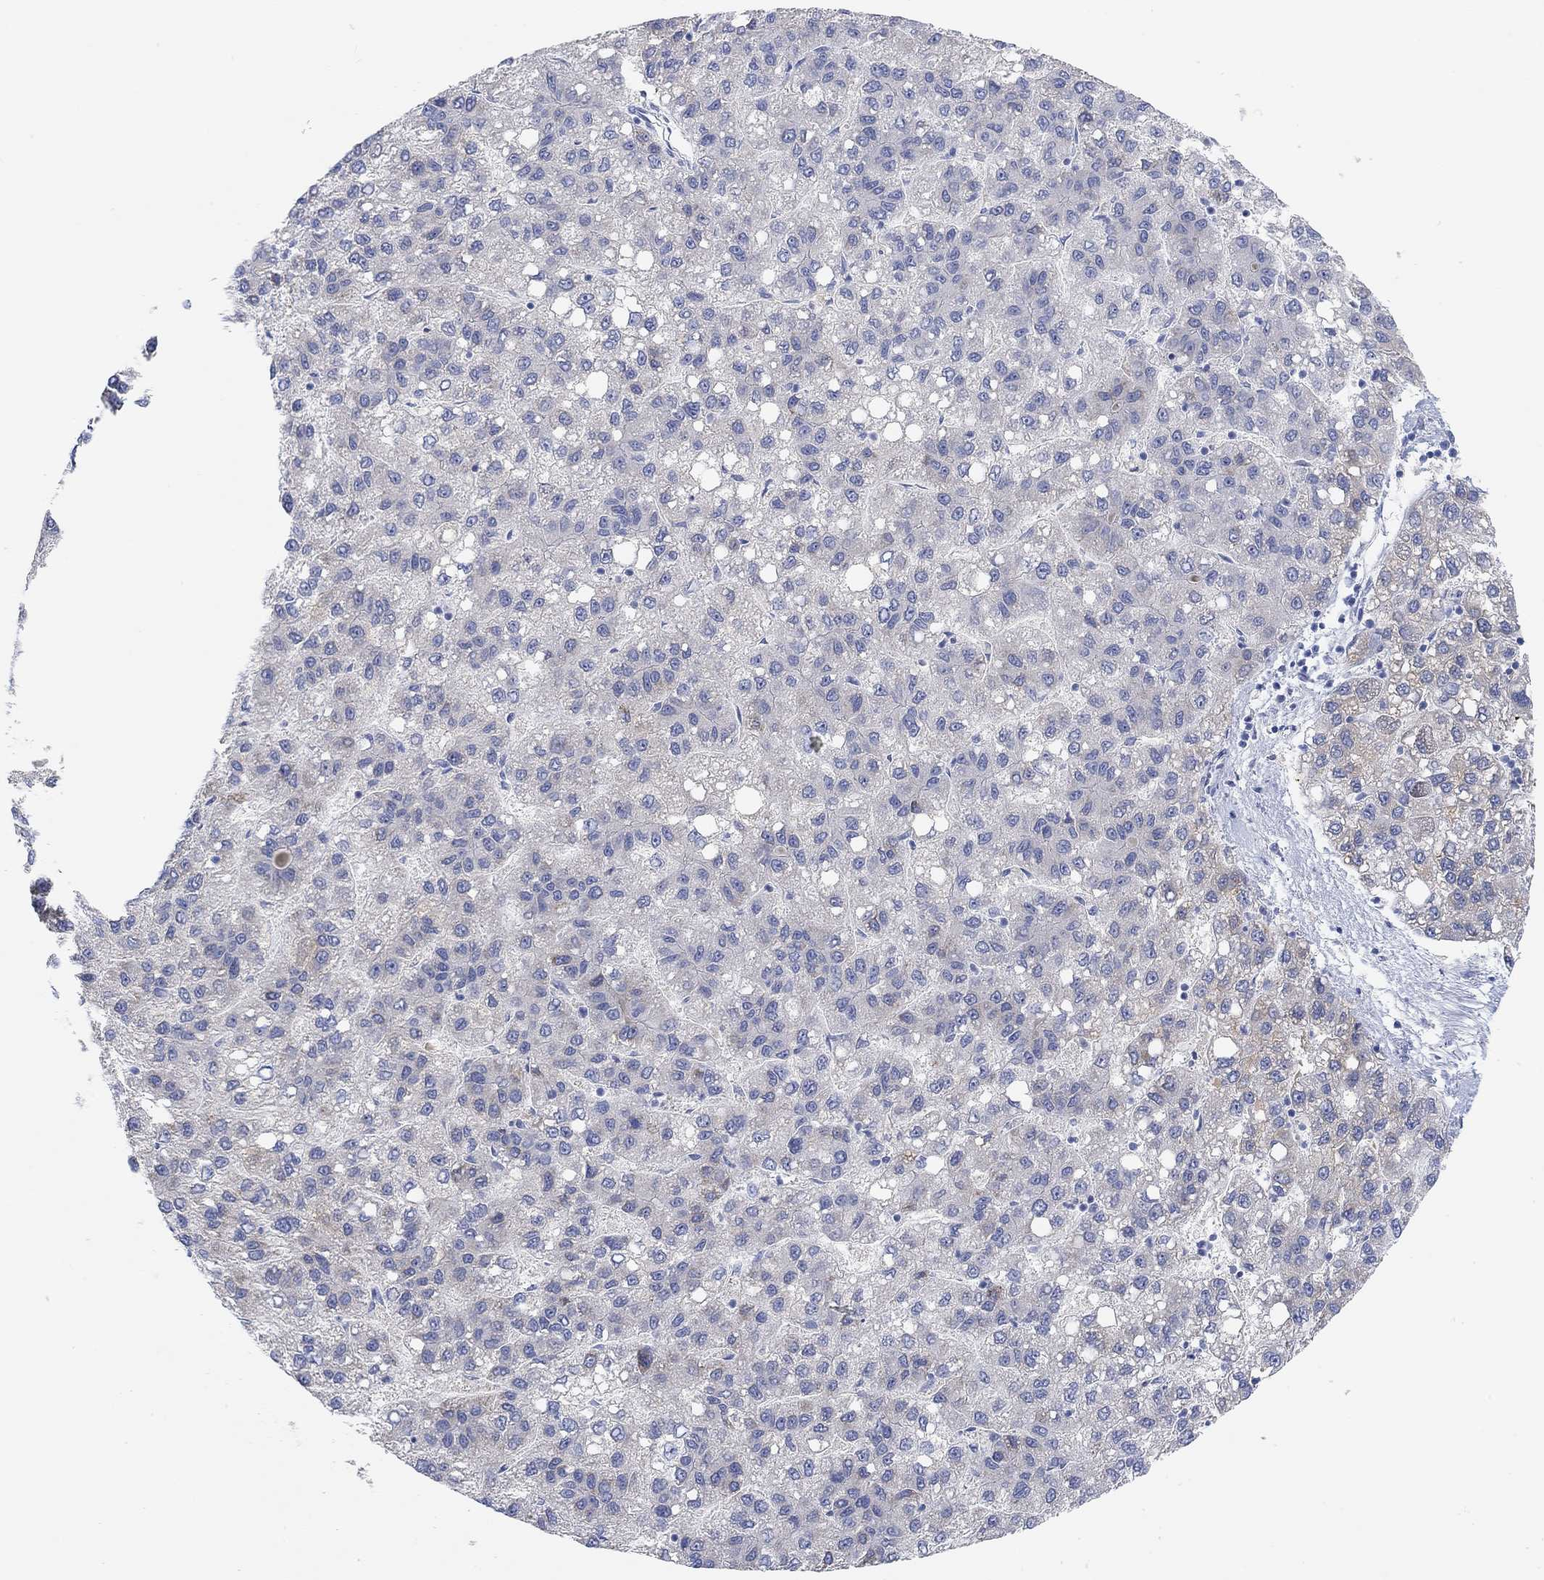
{"staining": {"intensity": "weak", "quantity": "<25%", "location": "cytoplasmic/membranous"}, "tissue": "liver cancer", "cell_type": "Tumor cells", "image_type": "cancer", "snomed": [{"axis": "morphology", "description": "Carcinoma, Hepatocellular, NOS"}, {"axis": "topography", "description": "Liver"}], "caption": "Tumor cells are negative for brown protein staining in hepatocellular carcinoma (liver).", "gene": "RGS1", "patient": {"sex": "female", "age": 82}}